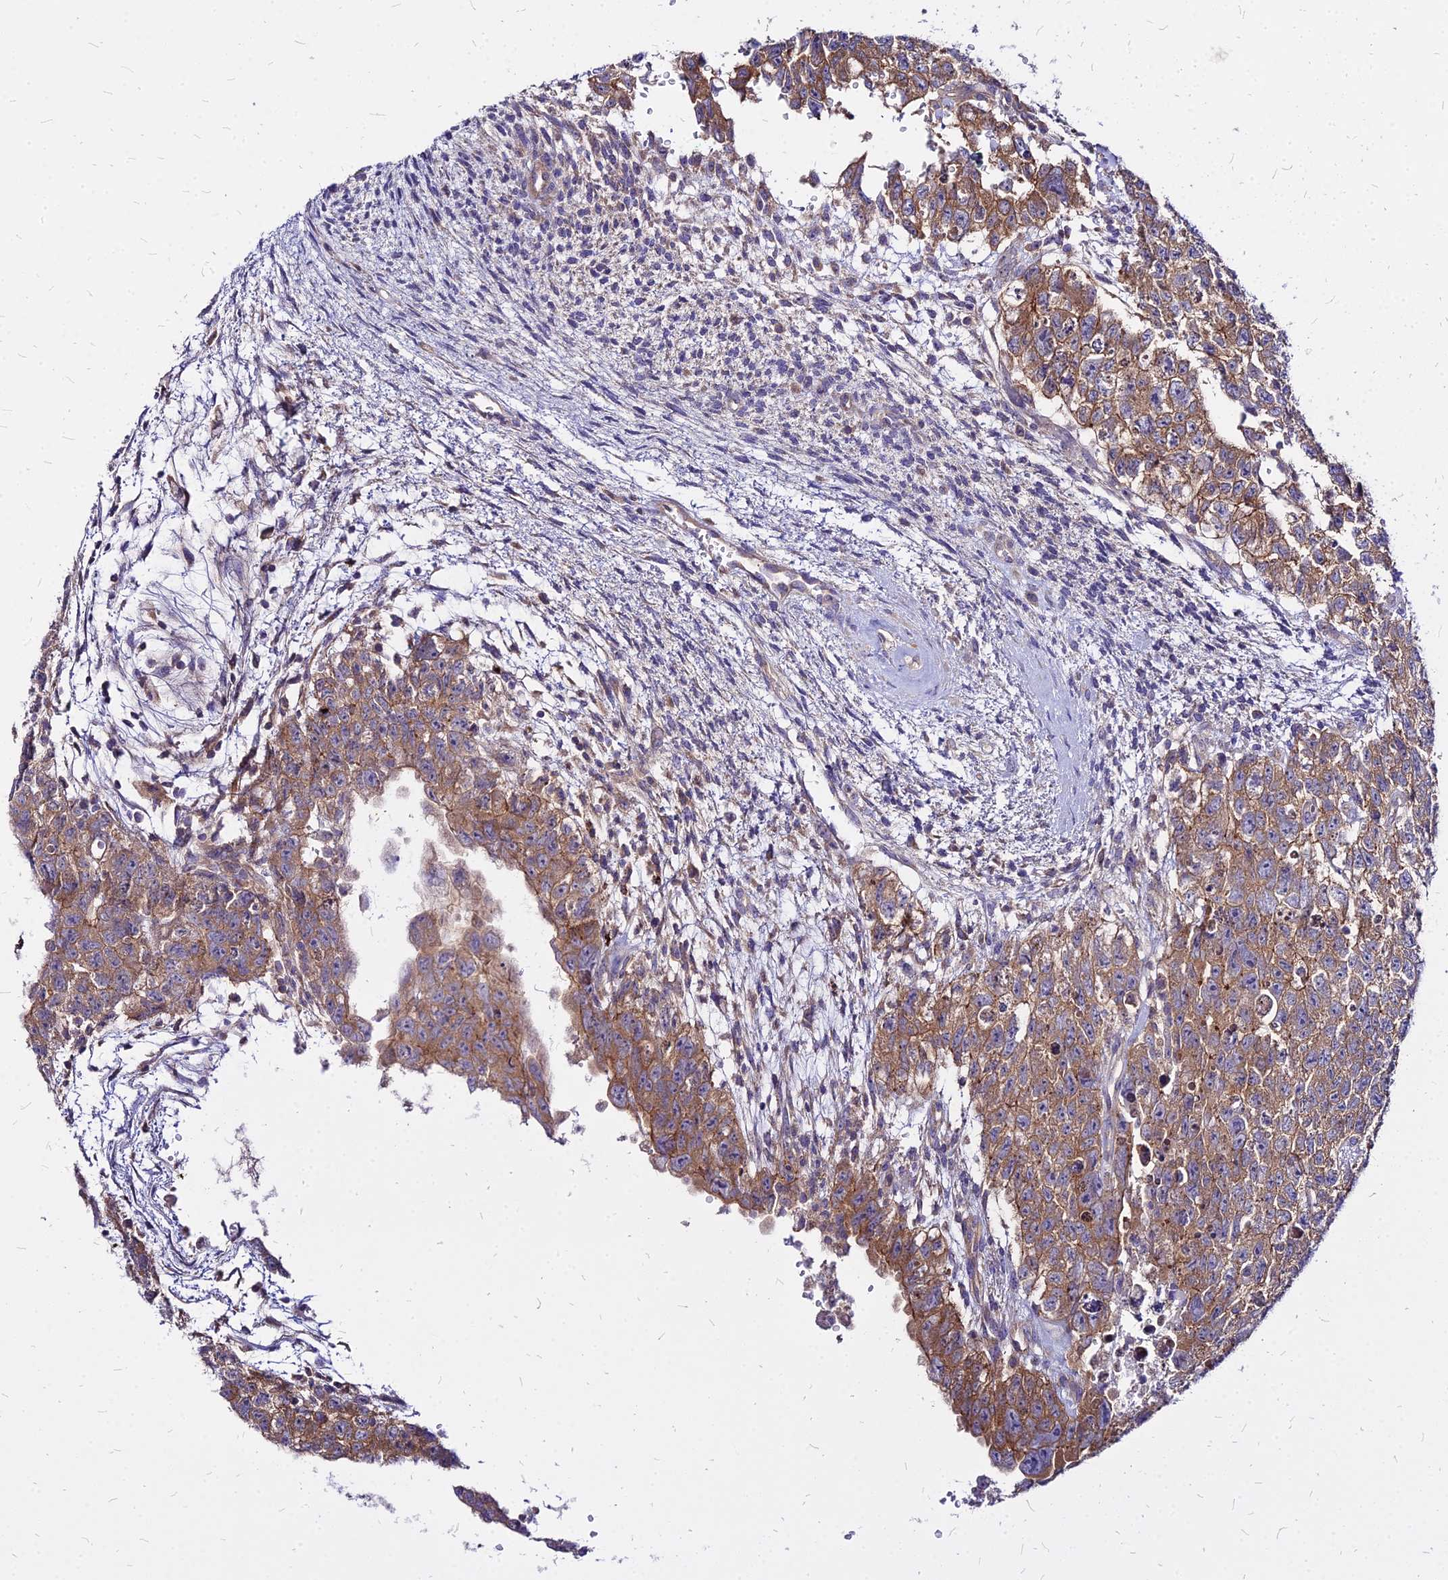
{"staining": {"intensity": "moderate", "quantity": "25%-75%", "location": "cytoplasmic/membranous"}, "tissue": "testis cancer", "cell_type": "Tumor cells", "image_type": "cancer", "snomed": [{"axis": "morphology", "description": "Carcinoma, Embryonal, NOS"}, {"axis": "topography", "description": "Testis"}], "caption": "Protein staining exhibits moderate cytoplasmic/membranous expression in approximately 25%-75% of tumor cells in testis embryonal carcinoma.", "gene": "COMMD10", "patient": {"sex": "male", "age": 26}}